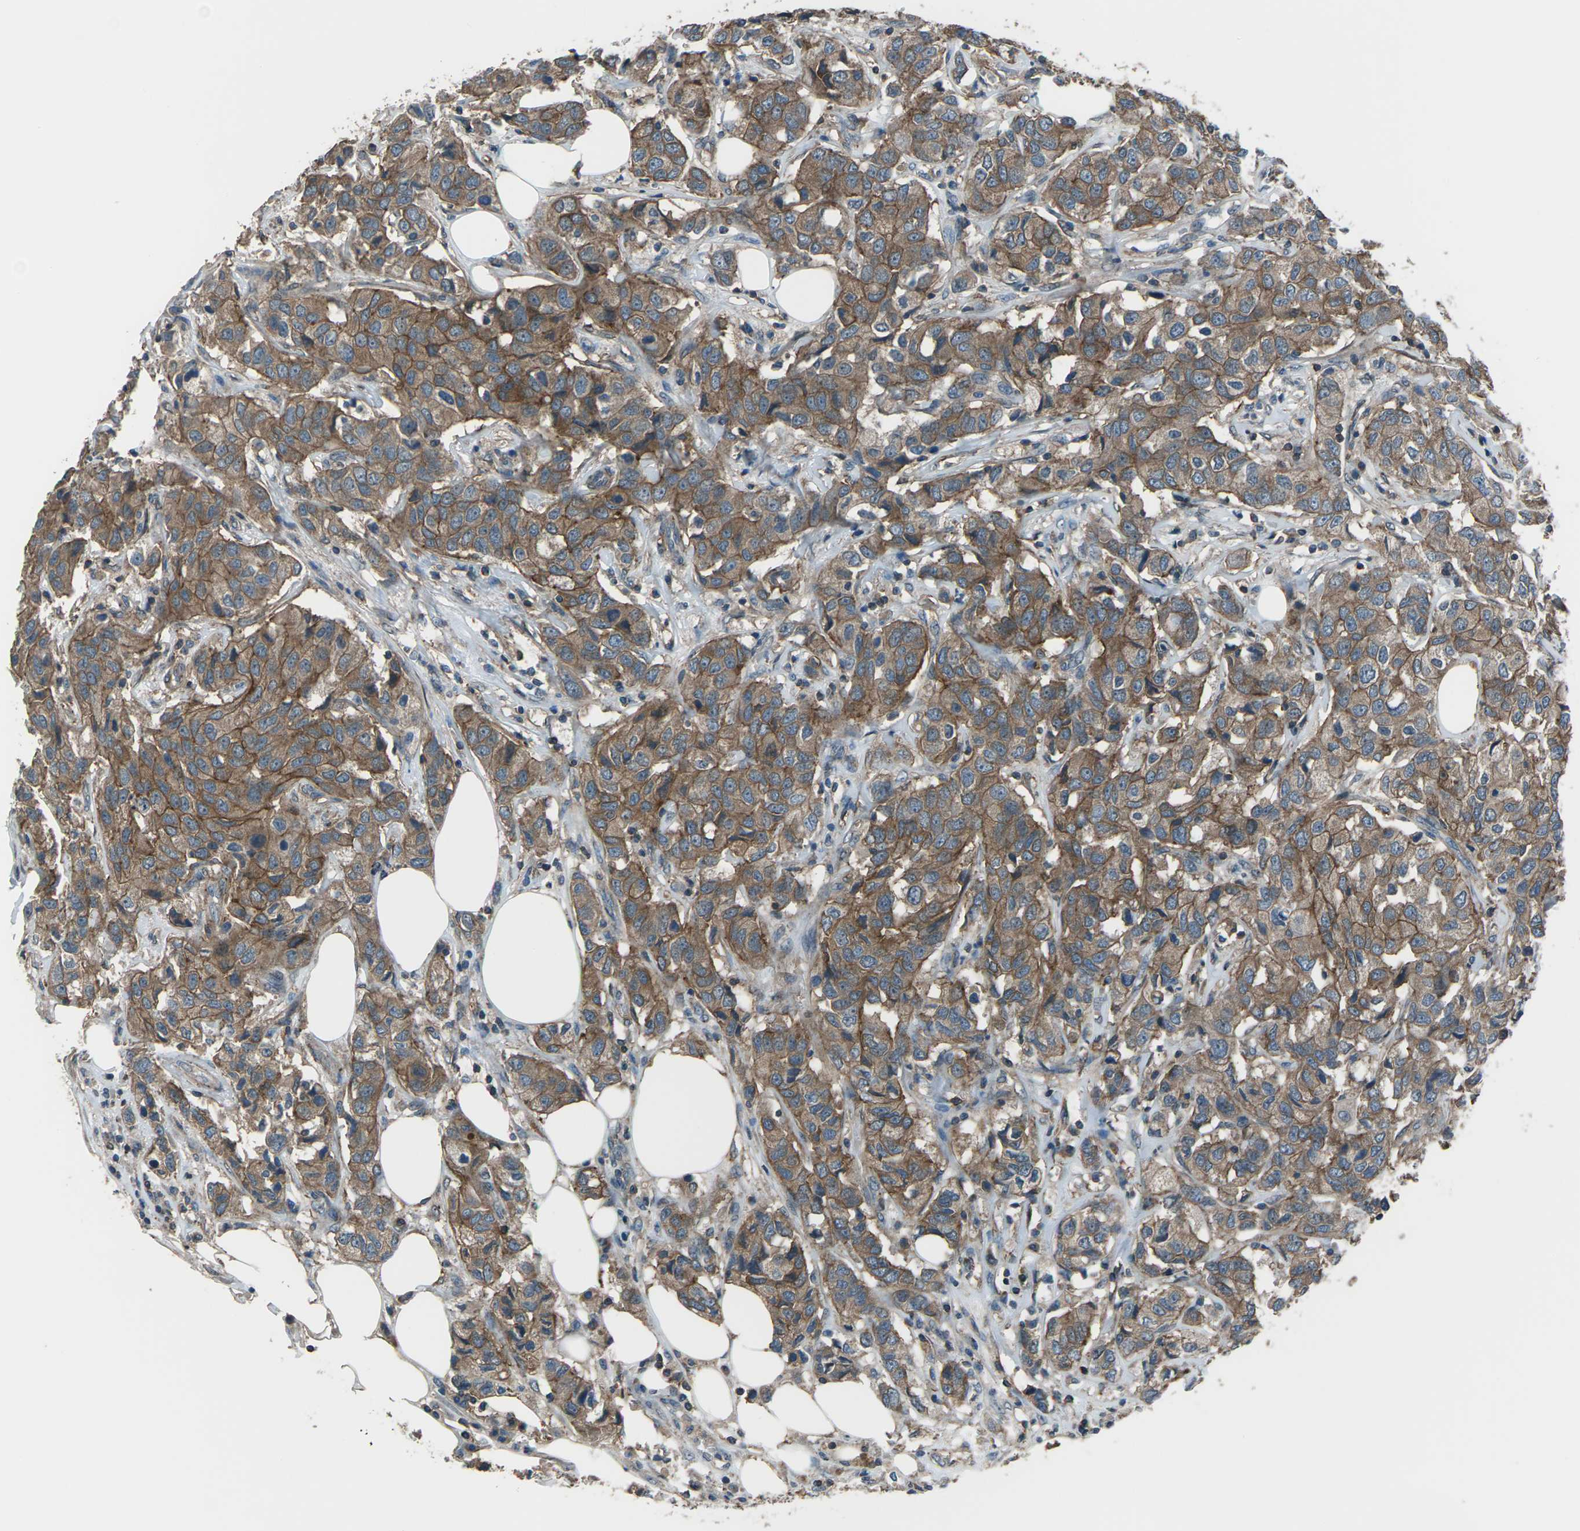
{"staining": {"intensity": "strong", "quantity": ">75%", "location": "cytoplasmic/membranous"}, "tissue": "breast cancer", "cell_type": "Tumor cells", "image_type": "cancer", "snomed": [{"axis": "morphology", "description": "Duct carcinoma"}, {"axis": "topography", "description": "Breast"}], "caption": "IHC image of neoplastic tissue: human breast infiltrating ductal carcinoma stained using immunohistochemistry shows high levels of strong protein expression localized specifically in the cytoplasmic/membranous of tumor cells, appearing as a cytoplasmic/membranous brown color.", "gene": "CMTM4", "patient": {"sex": "female", "age": 80}}